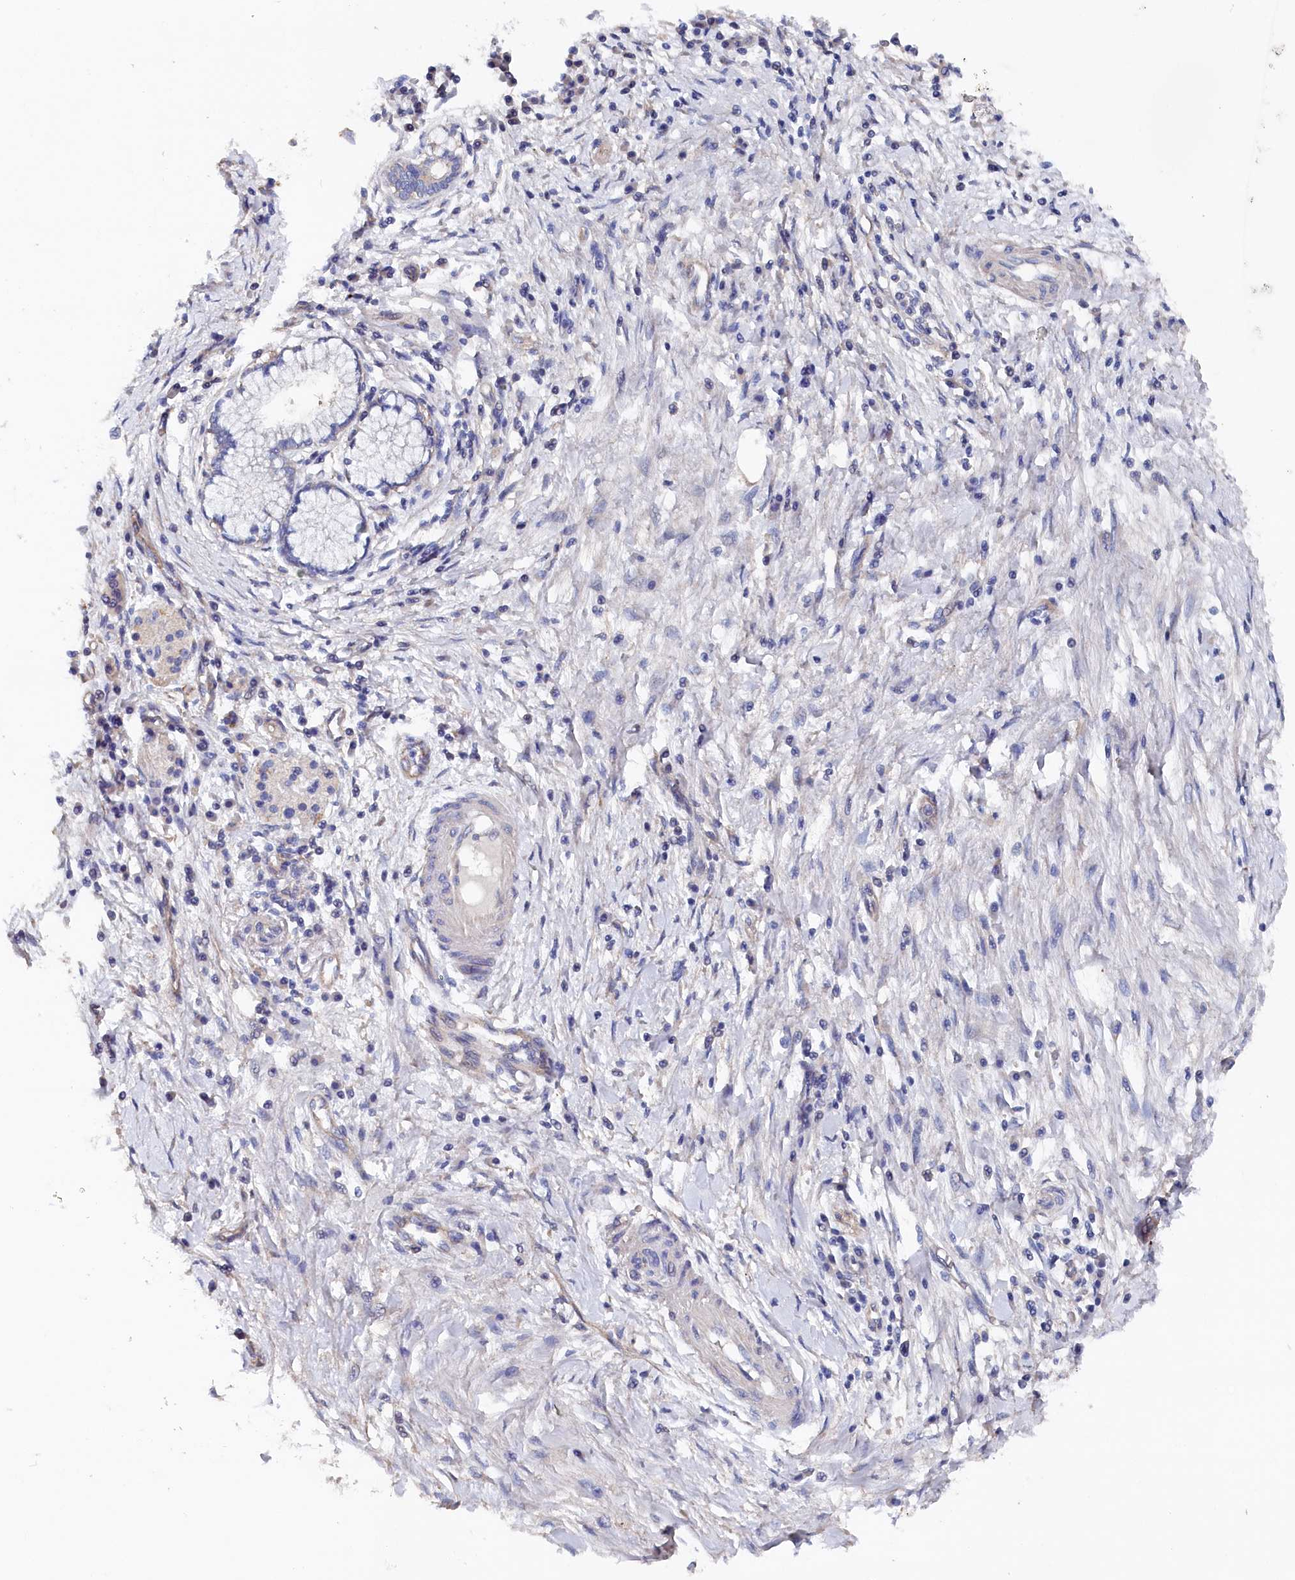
{"staining": {"intensity": "negative", "quantity": "none", "location": "none"}, "tissue": "pancreatic cancer", "cell_type": "Tumor cells", "image_type": "cancer", "snomed": [{"axis": "morphology", "description": "Adenocarcinoma, NOS"}, {"axis": "topography", "description": "Pancreas"}], "caption": "A high-resolution histopathology image shows immunohistochemistry (IHC) staining of pancreatic adenocarcinoma, which demonstrates no significant positivity in tumor cells.", "gene": "BHMT", "patient": {"sex": "male", "age": 68}}